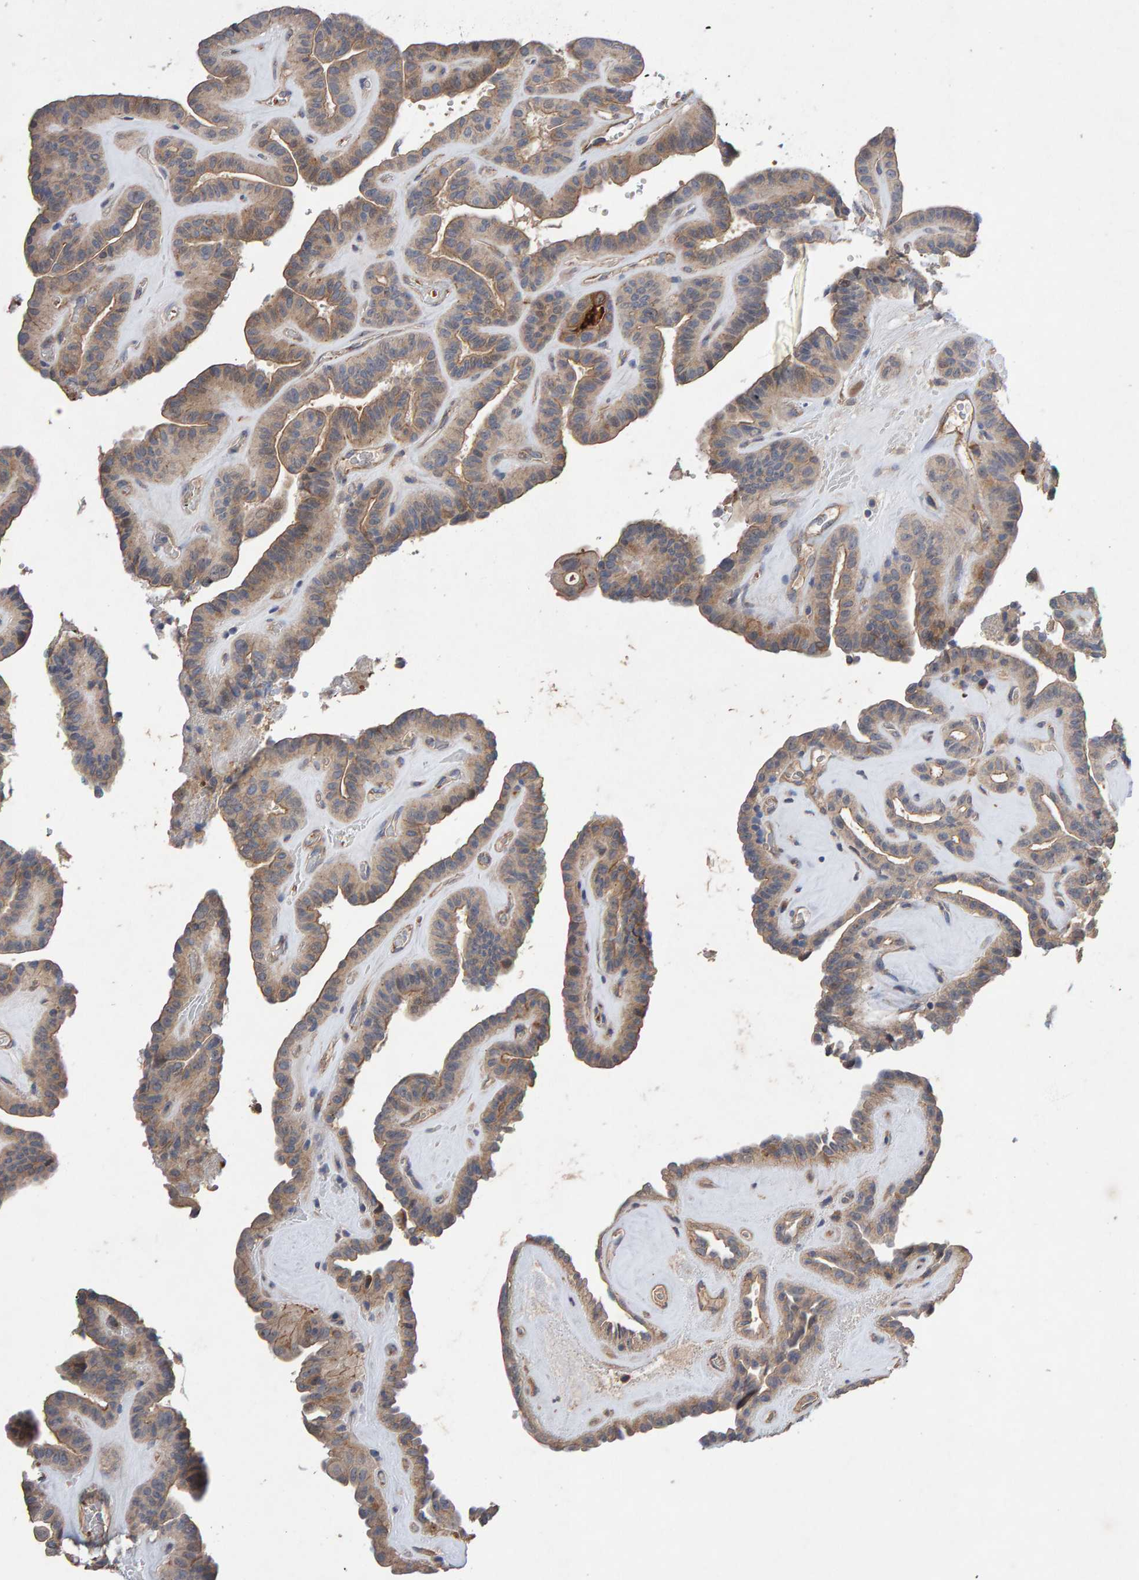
{"staining": {"intensity": "weak", "quantity": "25%-75%", "location": "cytoplasmic/membranous"}, "tissue": "thyroid cancer", "cell_type": "Tumor cells", "image_type": "cancer", "snomed": [{"axis": "morphology", "description": "Papillary adenocarcinoma, NOS"}, {"axis": "topography", "description": "Thyroid gland"}], "caption": "Immunohistochemistry of human papillary adenocarcinoma (thyroid) exhibits low levels of weak cytoplasmic/membranous staining in about 25%-75% of tumor cells.", "gene": "EFR3A", "patient": {"sex": "male", "age": 77}}